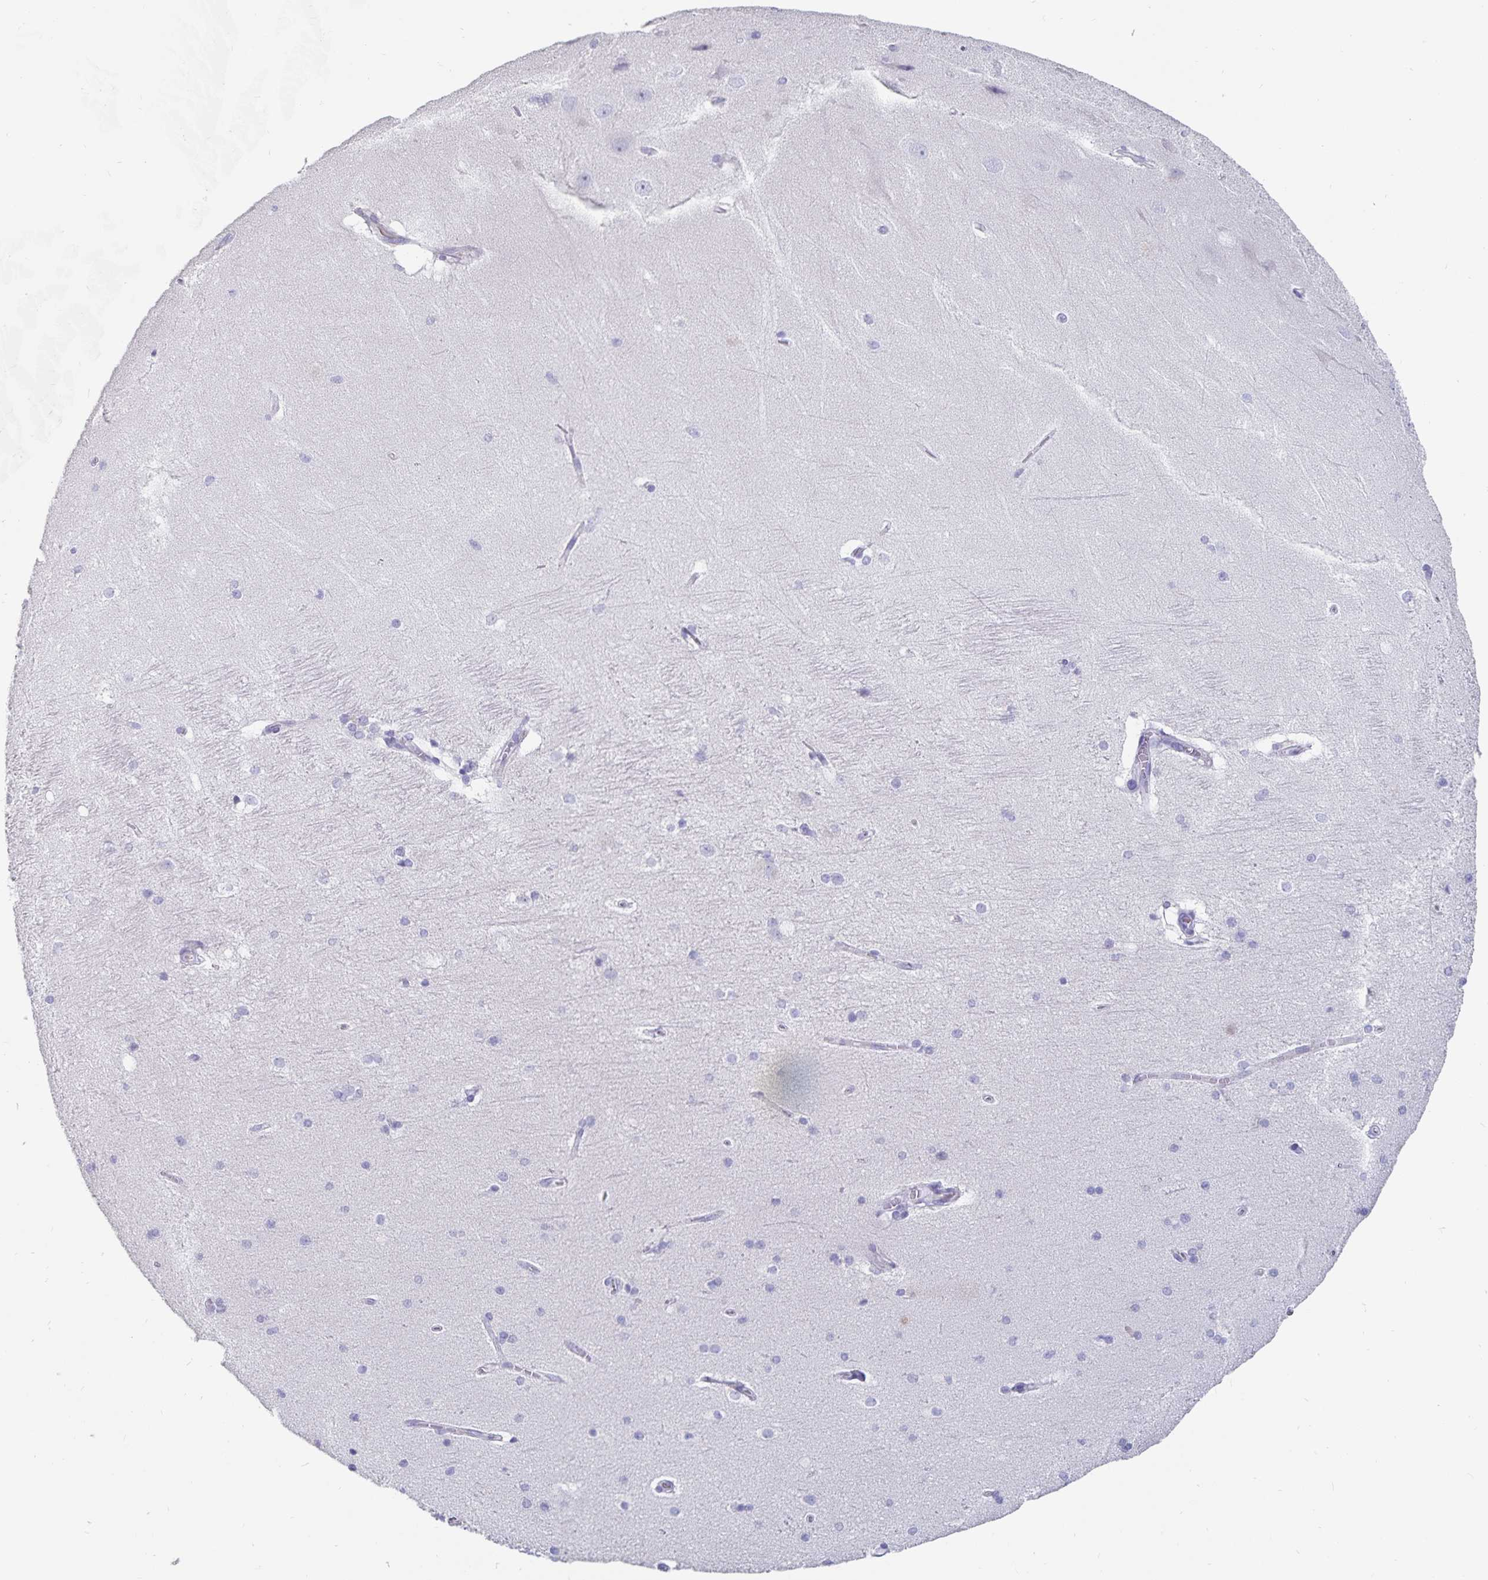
{"staining": {"intensity": "negative", "quantity": "none", "location": "none"}, "tissue": "hippocampus", "cell_type": "Glial cells", "image_type": "normal", "snomed": [{"axis": "morphology", "description": "Normal tissue, NOS"}, {"axis": "topography", "description": "Cerebral cortex"}, {"axis": "topography", "description": "Hippocampus"}], "caption": "This is an immunohistochemistry image of benign hippocampus. There is no positivity in glial cells.", "gene": "CFAP69", "patient": {"sex": "female", "age": 19}}